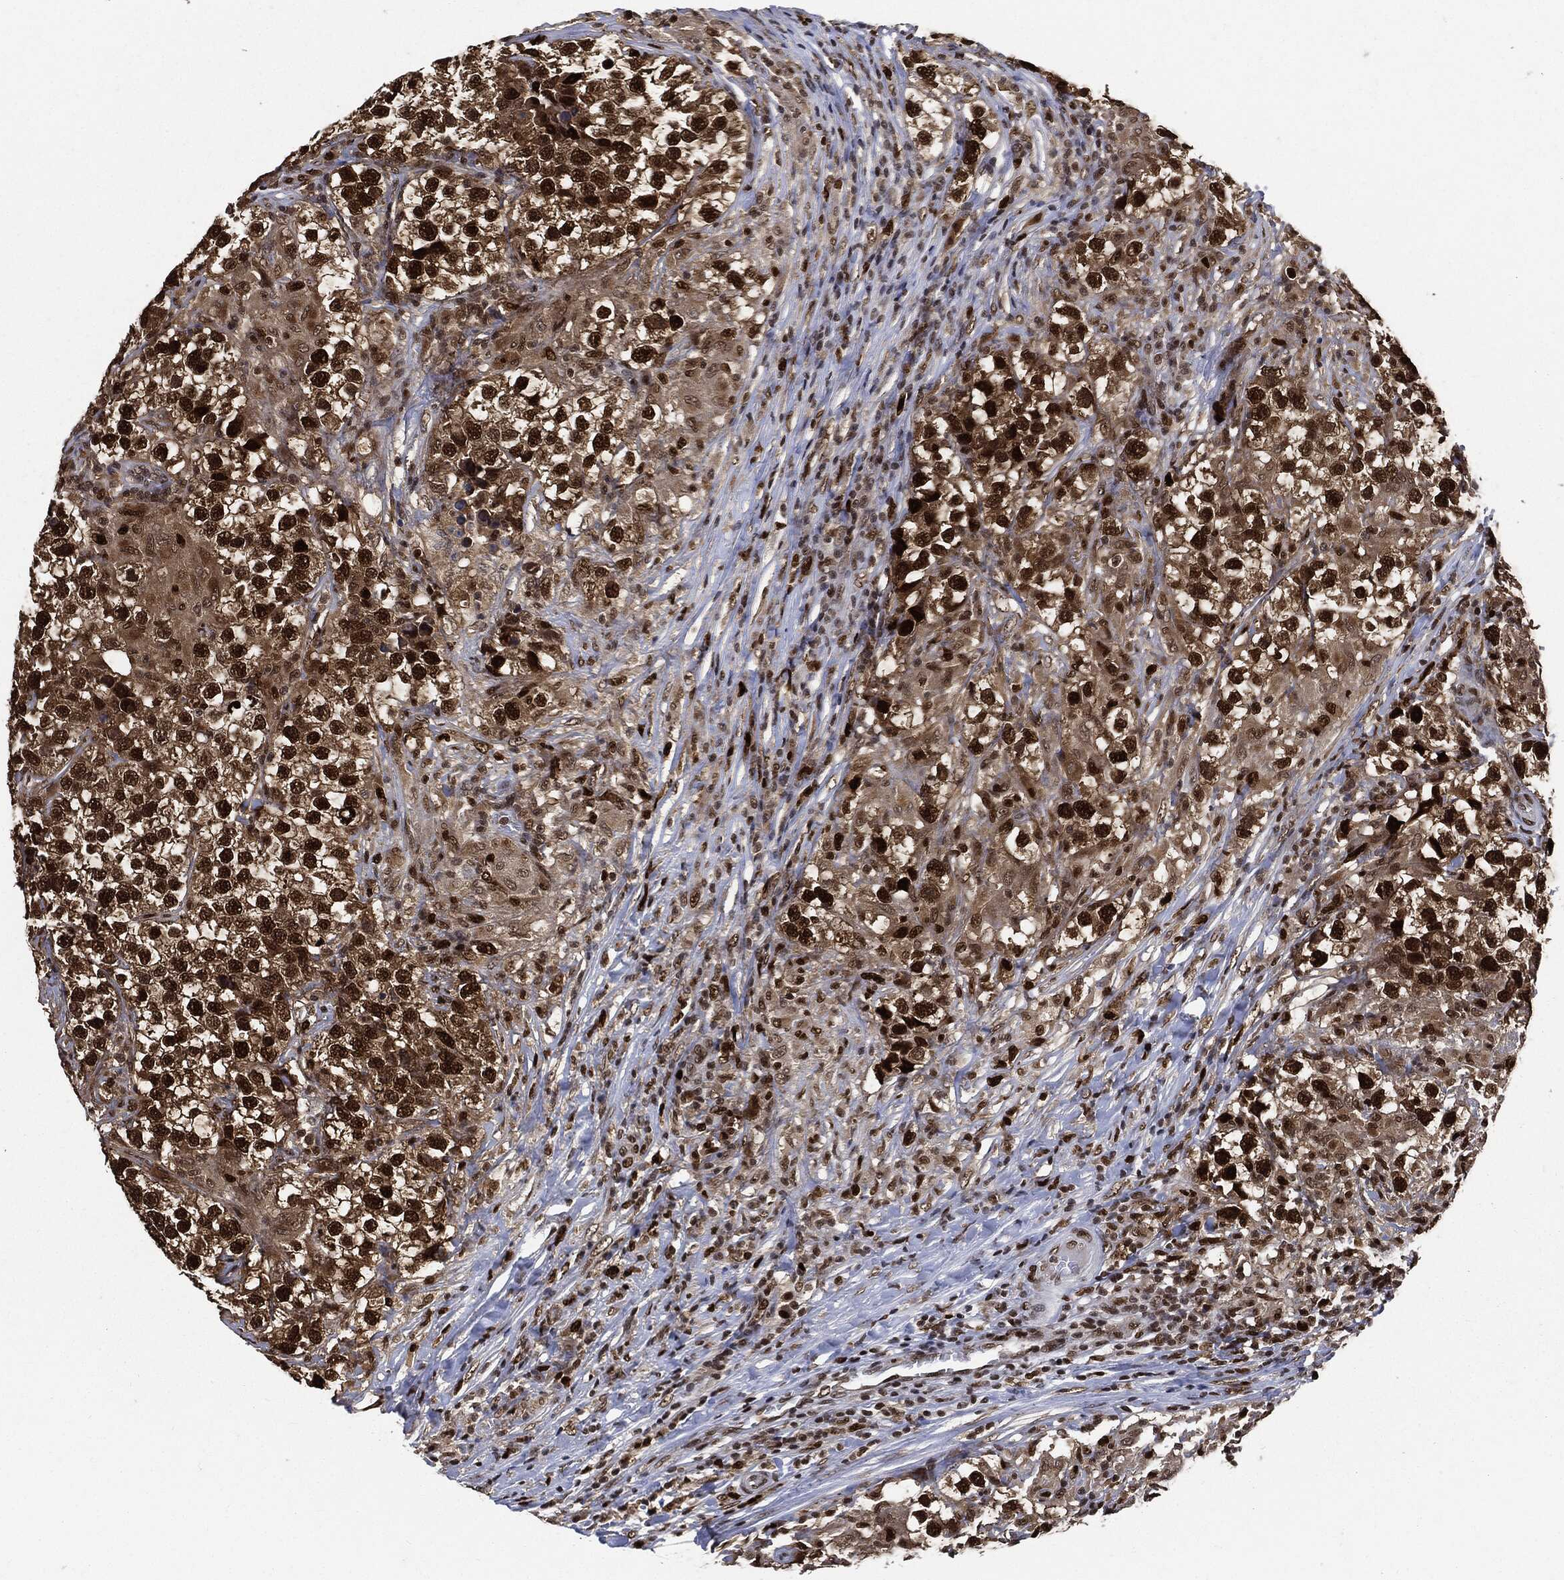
{"staining": {"intensity": "strong", "quantity": ">75%", "location": "nuclear"}, "tissue": "testis cancer", "cell_type": "Tumor cells", "image_type": "cancer", "snomed": [{"axis": "morphology", "description": "Seminoma, NOS"}, {"axis": "topography", "description": "Testis"}], "caption": "Testis cancer (seminoma) stained with DAB (3,3'-diaminobenzidine) immunohistochemistry displays high levels of strong nuclear positivity in approximately >75% of tumor cells.", "gene": "PCNA", "patient": {"sex": "male", "age": 46}}